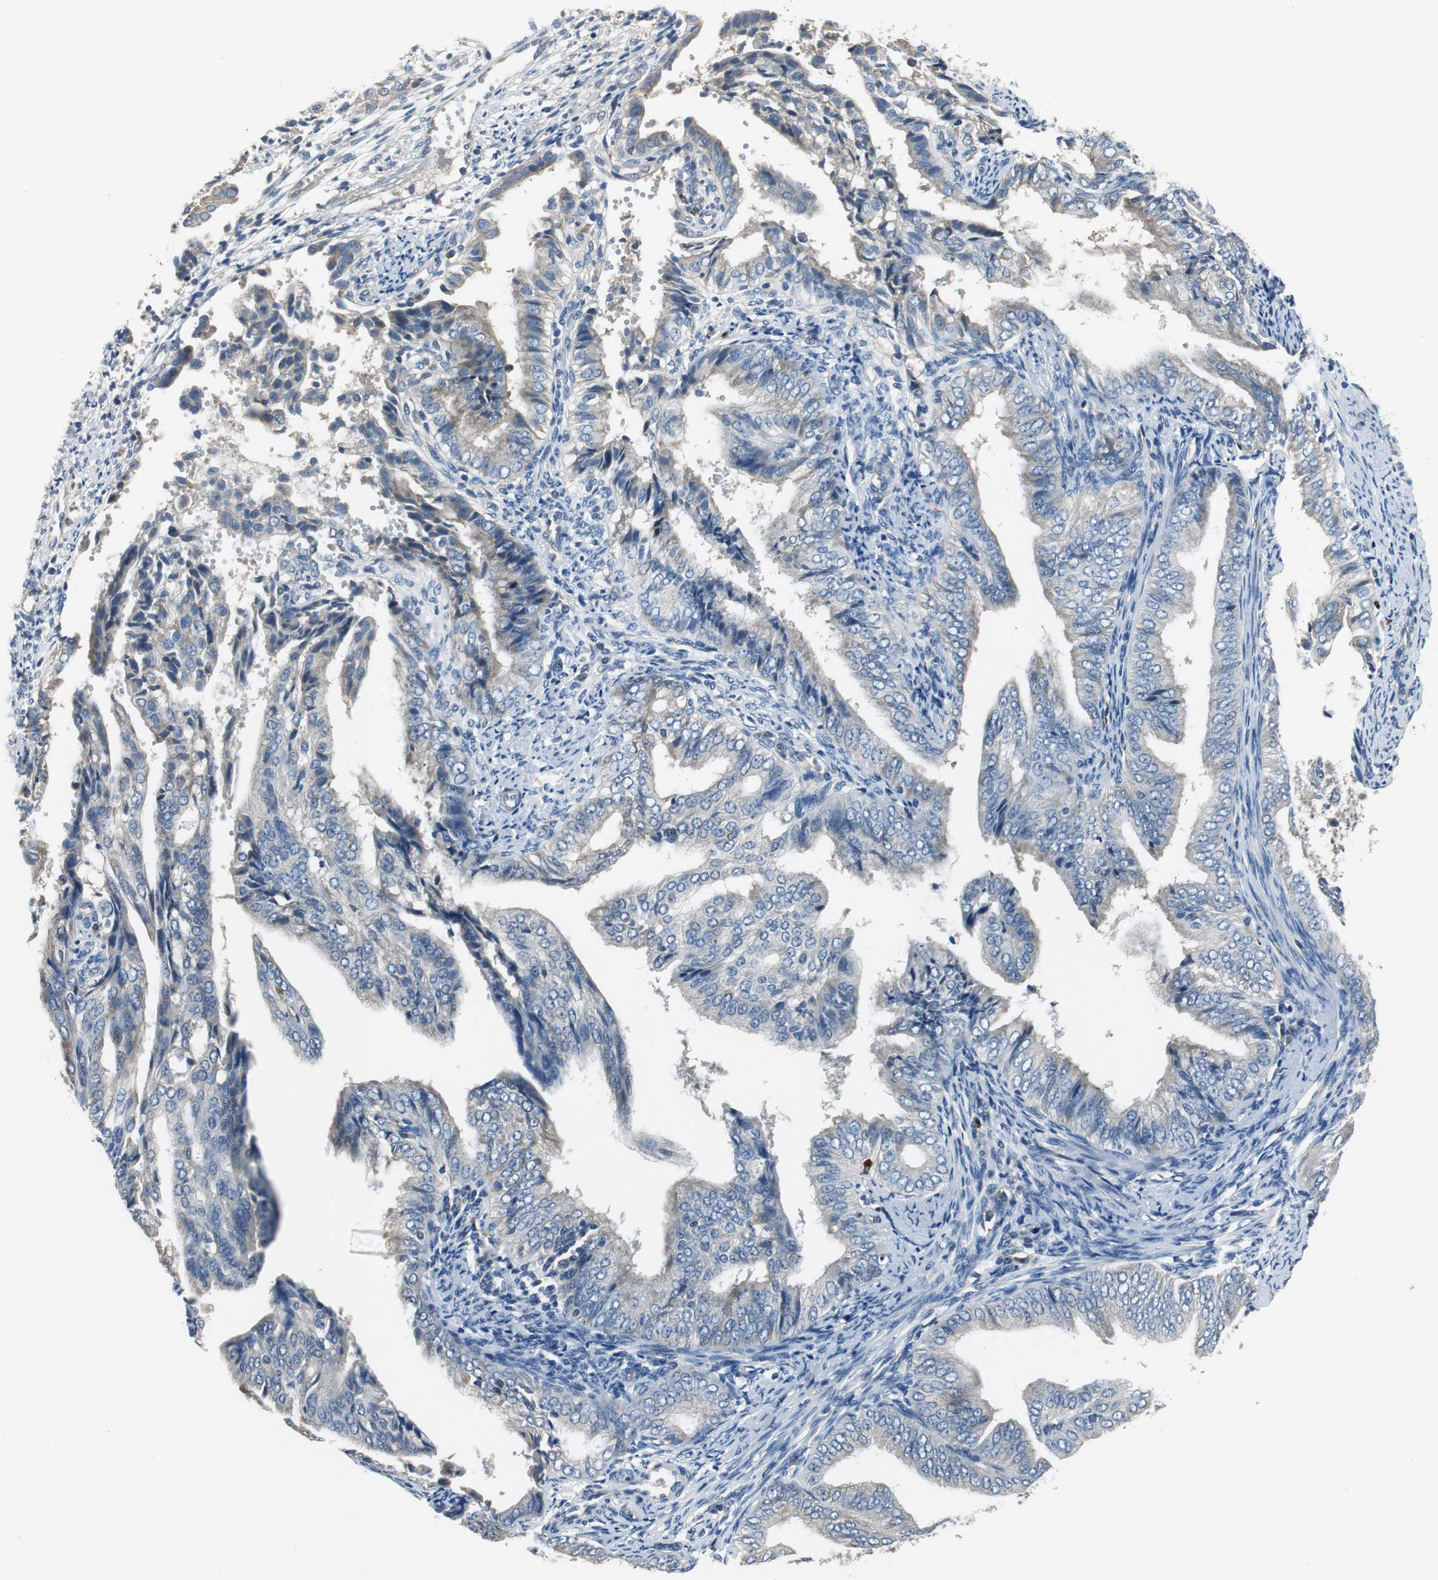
{"staining": {"intensity": "negative", "quantity": "none", "location": "none"}, "tissue": "endometrial cancer", "cell_type": "Tumor cells", "image_type": "cancer", "snomed": [{"axis": "morphology", "description": "Adenocarcinoma, NOS"}, {"axis": "topography", "description": "Endometrium"}], "caption": "There is no significant staining in tumor cells of endometrial cancer.", "gene": "MTIF2", "patient": {"sex": "female", "age": 58}}